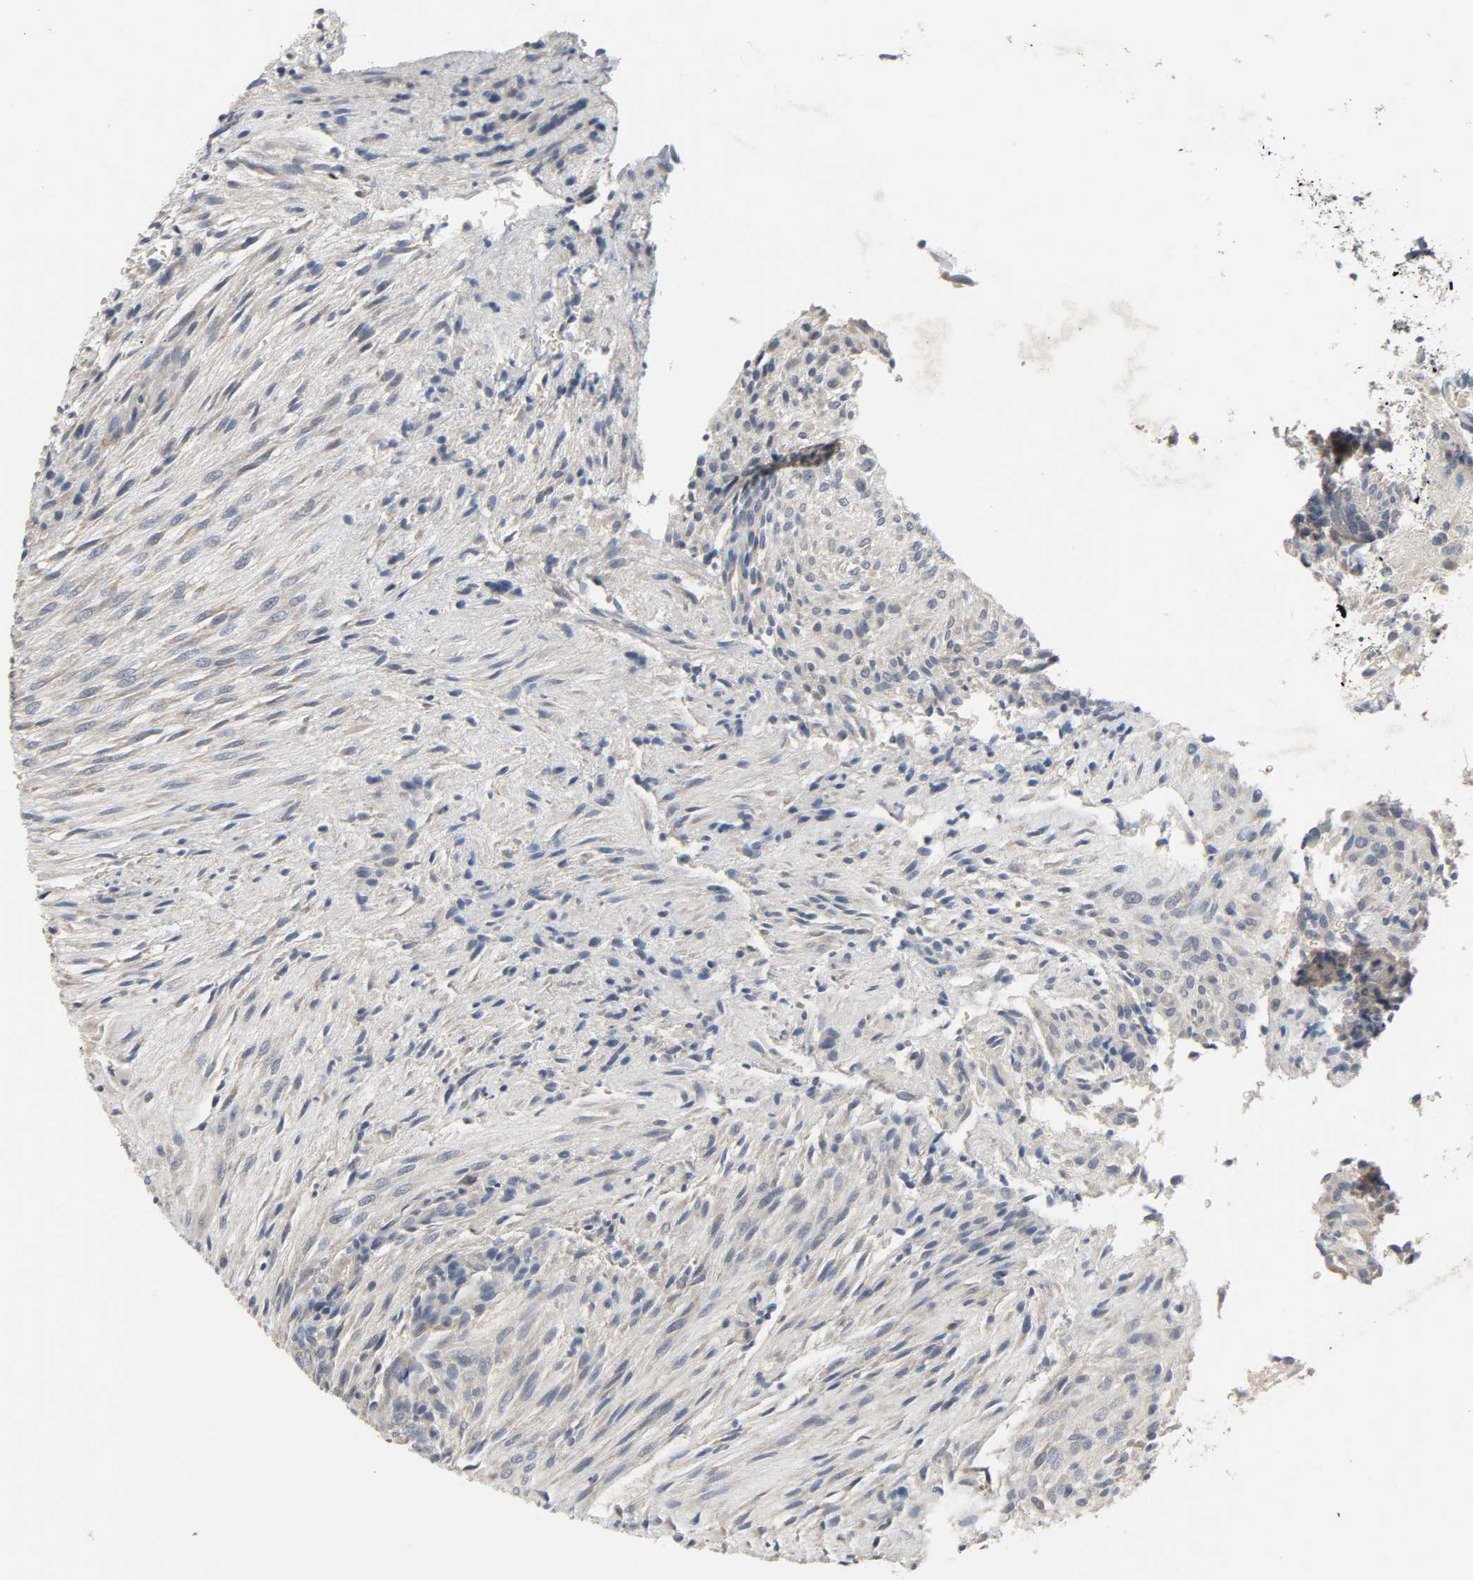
{"staining": {"intensity": "weak", "quantity": "25%-75%", "location": "cytoplasmic/membranous"}, "tissue": "glioma", "cell_type": "Tumor cells", "image_type": "cancer", "snomed": [{"axis": "morphology", "description": "Glioma, malignant, High grade"}, {"axis": "topography", "description": "Cerebral cortex"}], "caption": "Approximately 25%-75% of tumor cells in glioma display weak cytoplasmic/membranous protein staining as visualized by brown immunohistochemical staining.", "gene": "CD4", "patient": {"sex": "female", "age": 55}}